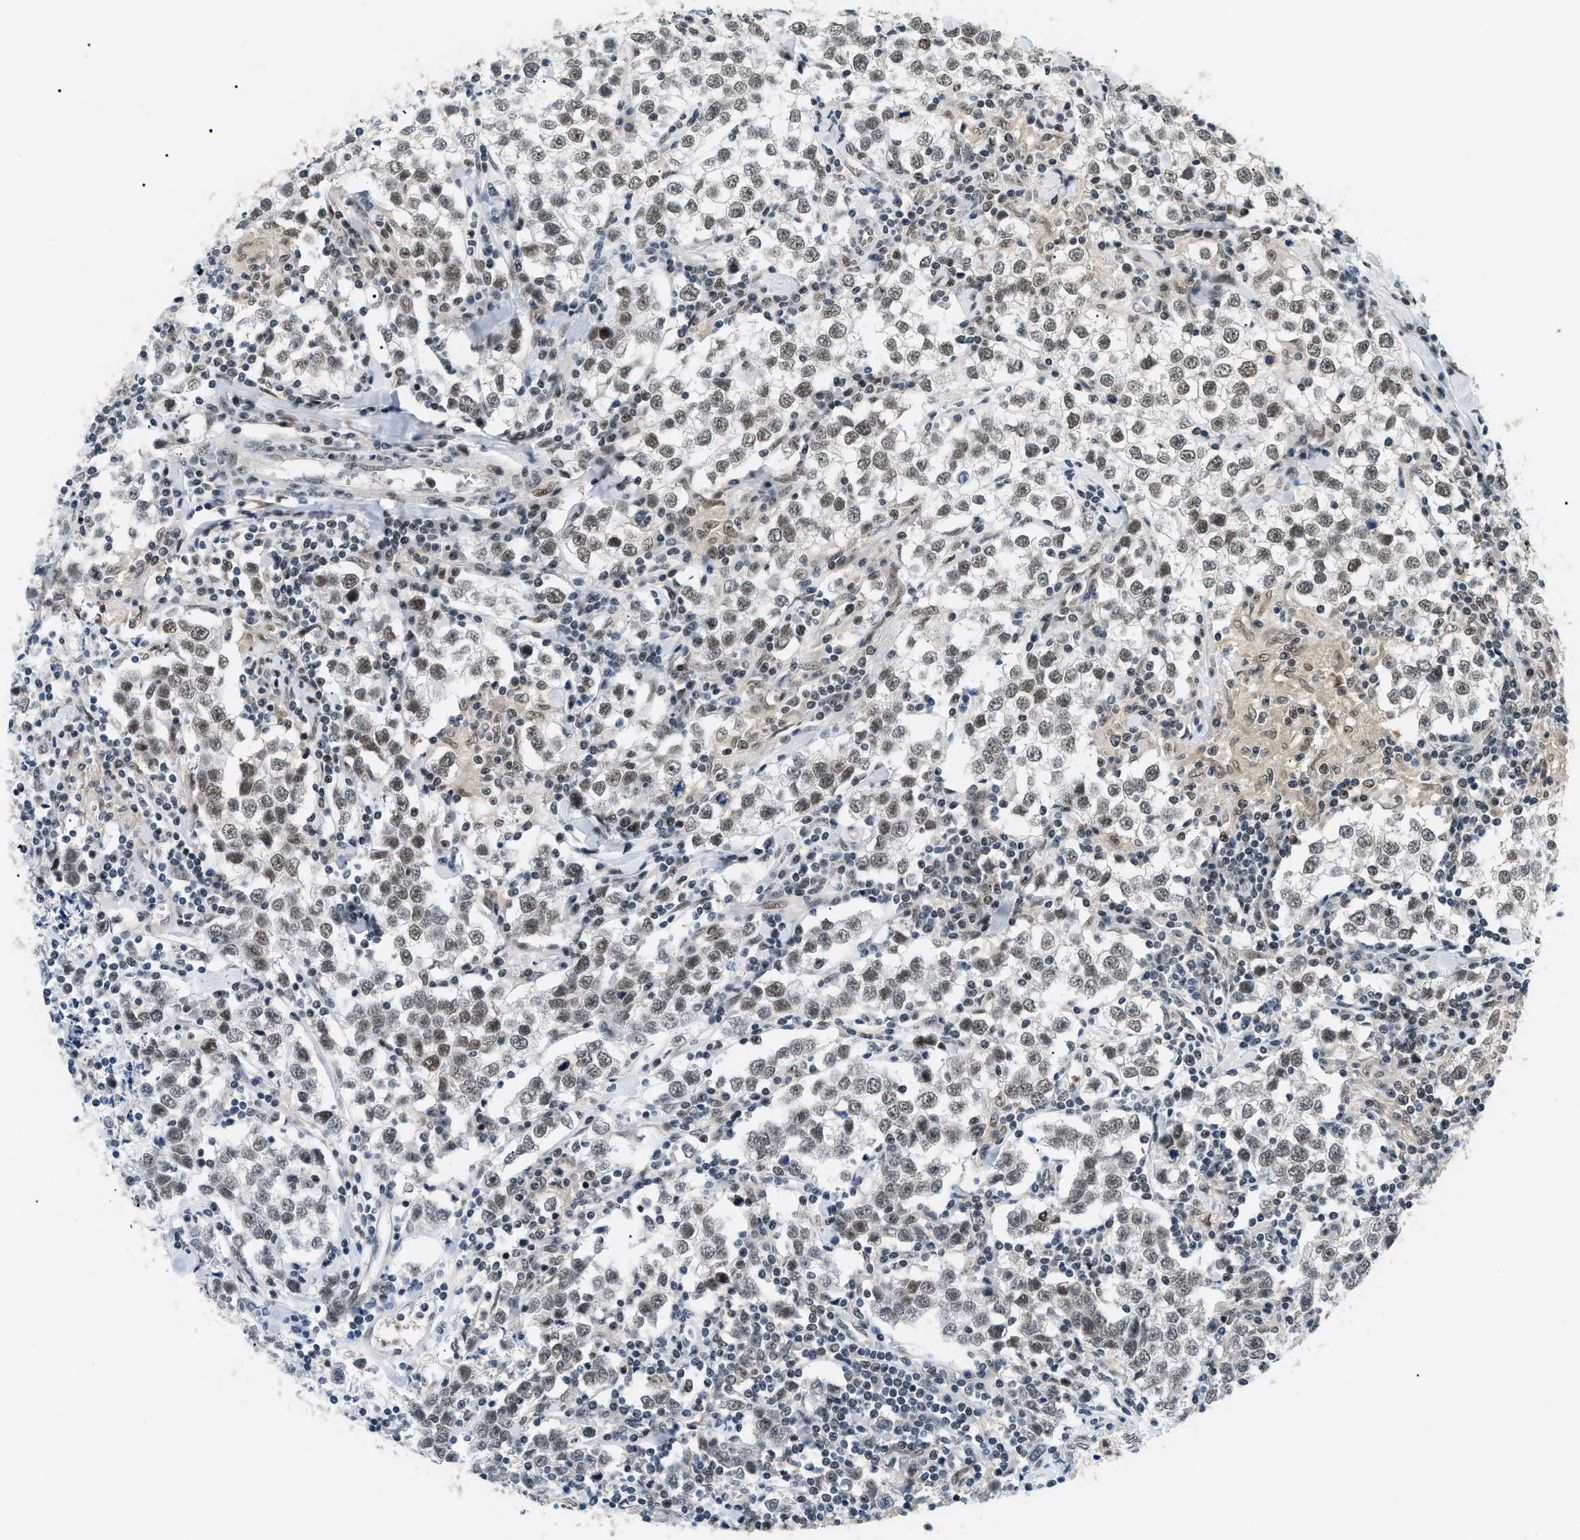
{"staining": {"intensity": "weak", "quantity": ">75%", "location": "nuclear"}, "tissue": "testis cancer", "cell_type": "Tumor cells", "image_type": "cancer", "snomed": [{"axis": "morphology", "description": "Seminoma, NOS"}, {"axis": "morphology", "description": "Carcinoma, Embryonal, NOS"}, {"axis": "topography", "description": "Testis"}], "caption": "A photomicrograph of testis embryonal carcinoma stained for a protein displays weak nuclear brown staining in tumor cells.", "gene": "RBM15", "patient": {"sex": "male", "age": 36}}